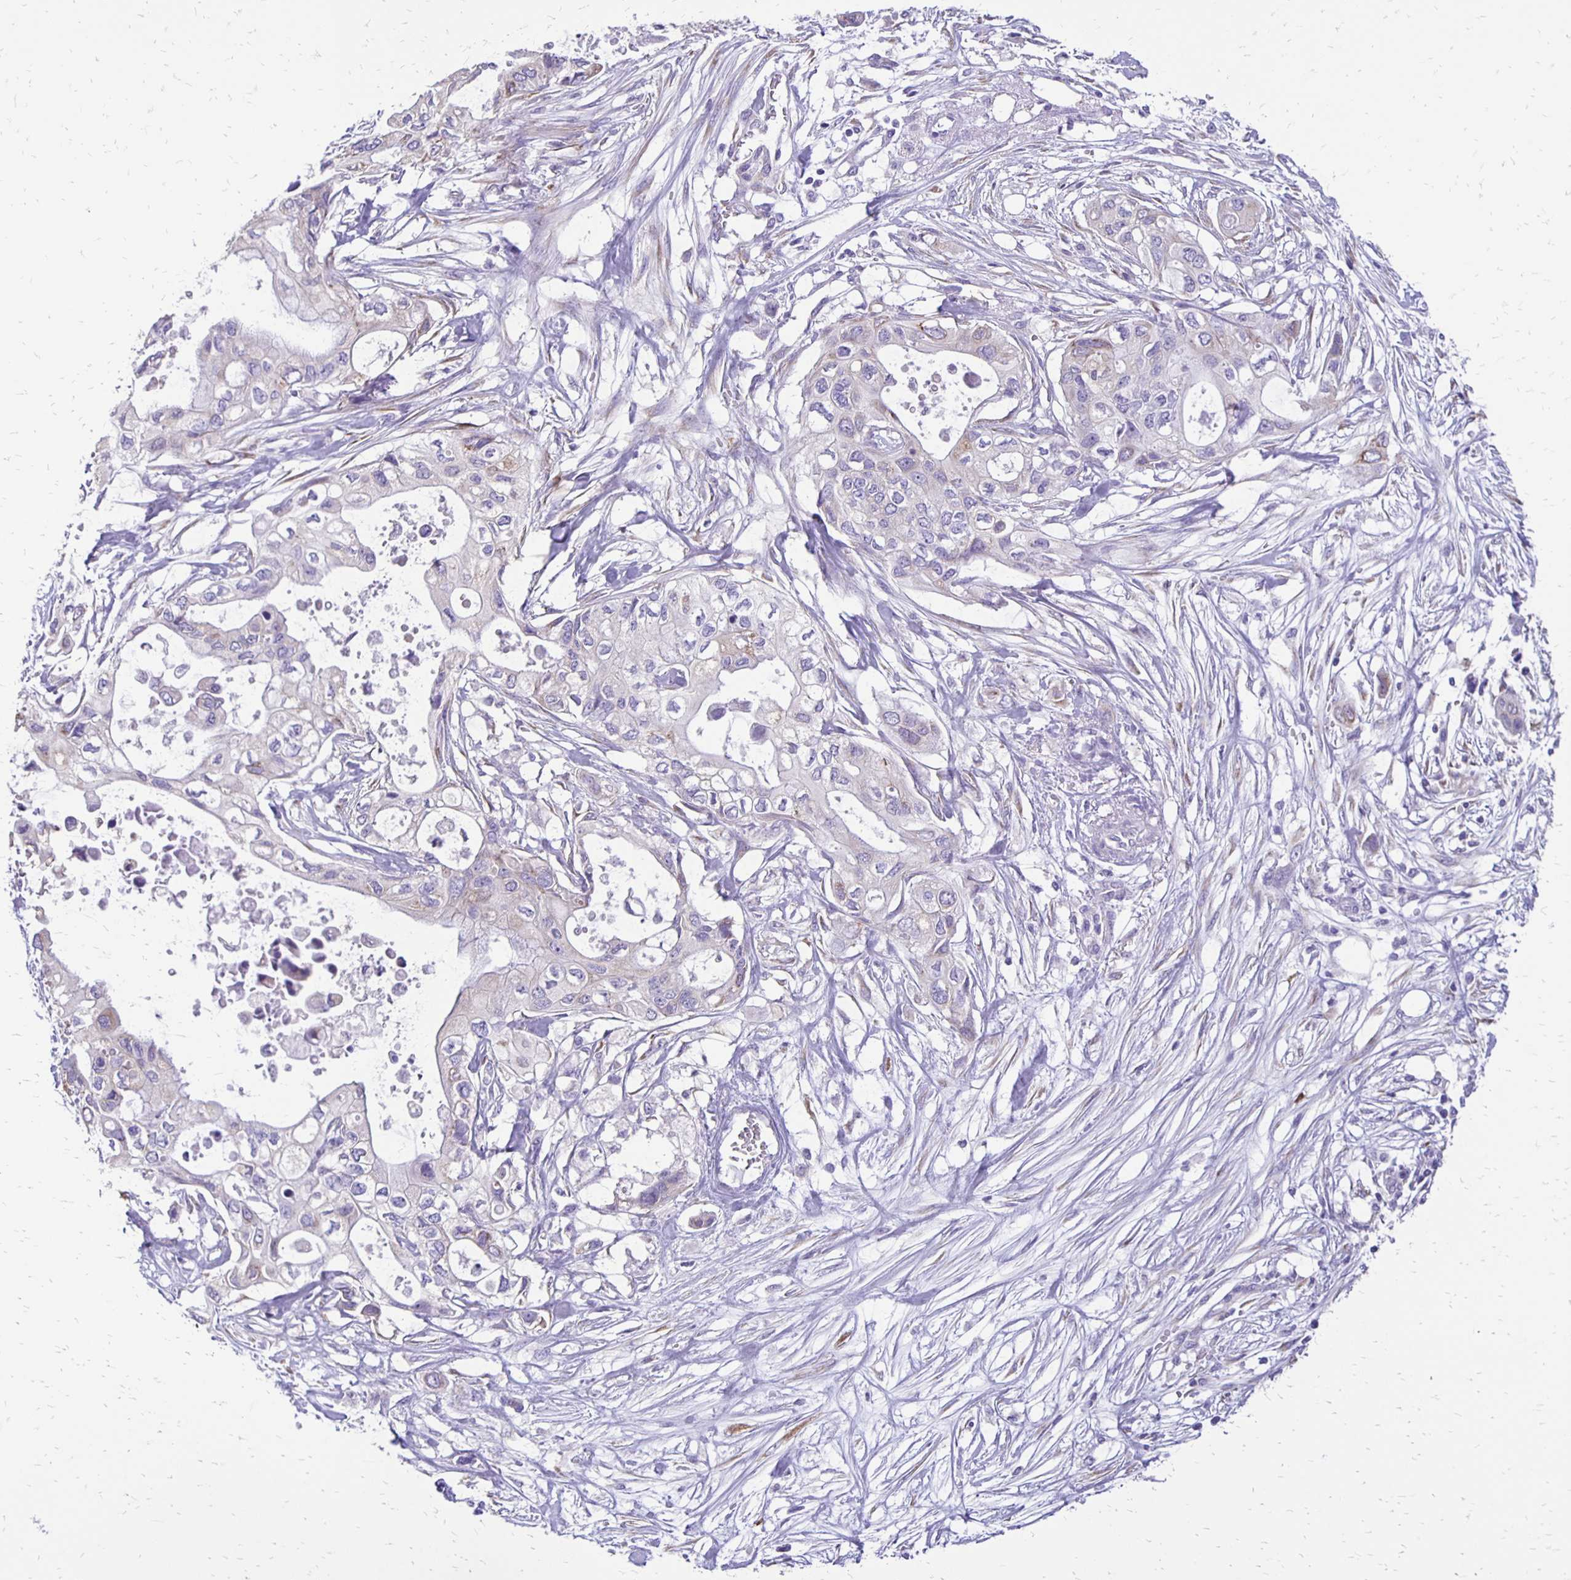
{"staining": {"intensity": "negative", "quantity": "none", "location": "none"}, "tissue": "pancreatic cancer", "cell_type": "Tumor cells", "image_type": "cancer", "snomed": [{"axis": "morphology", "description": "Adenocarcinoma, NOS"}, {"axis": "topography", "description": "Pancreas"}], "caption": "Tumor cells show no significant staining in adenocarcinoma (pancreatic).", "gene": "ANKRD45", "patient": {"sex": "female", "age": 63}}